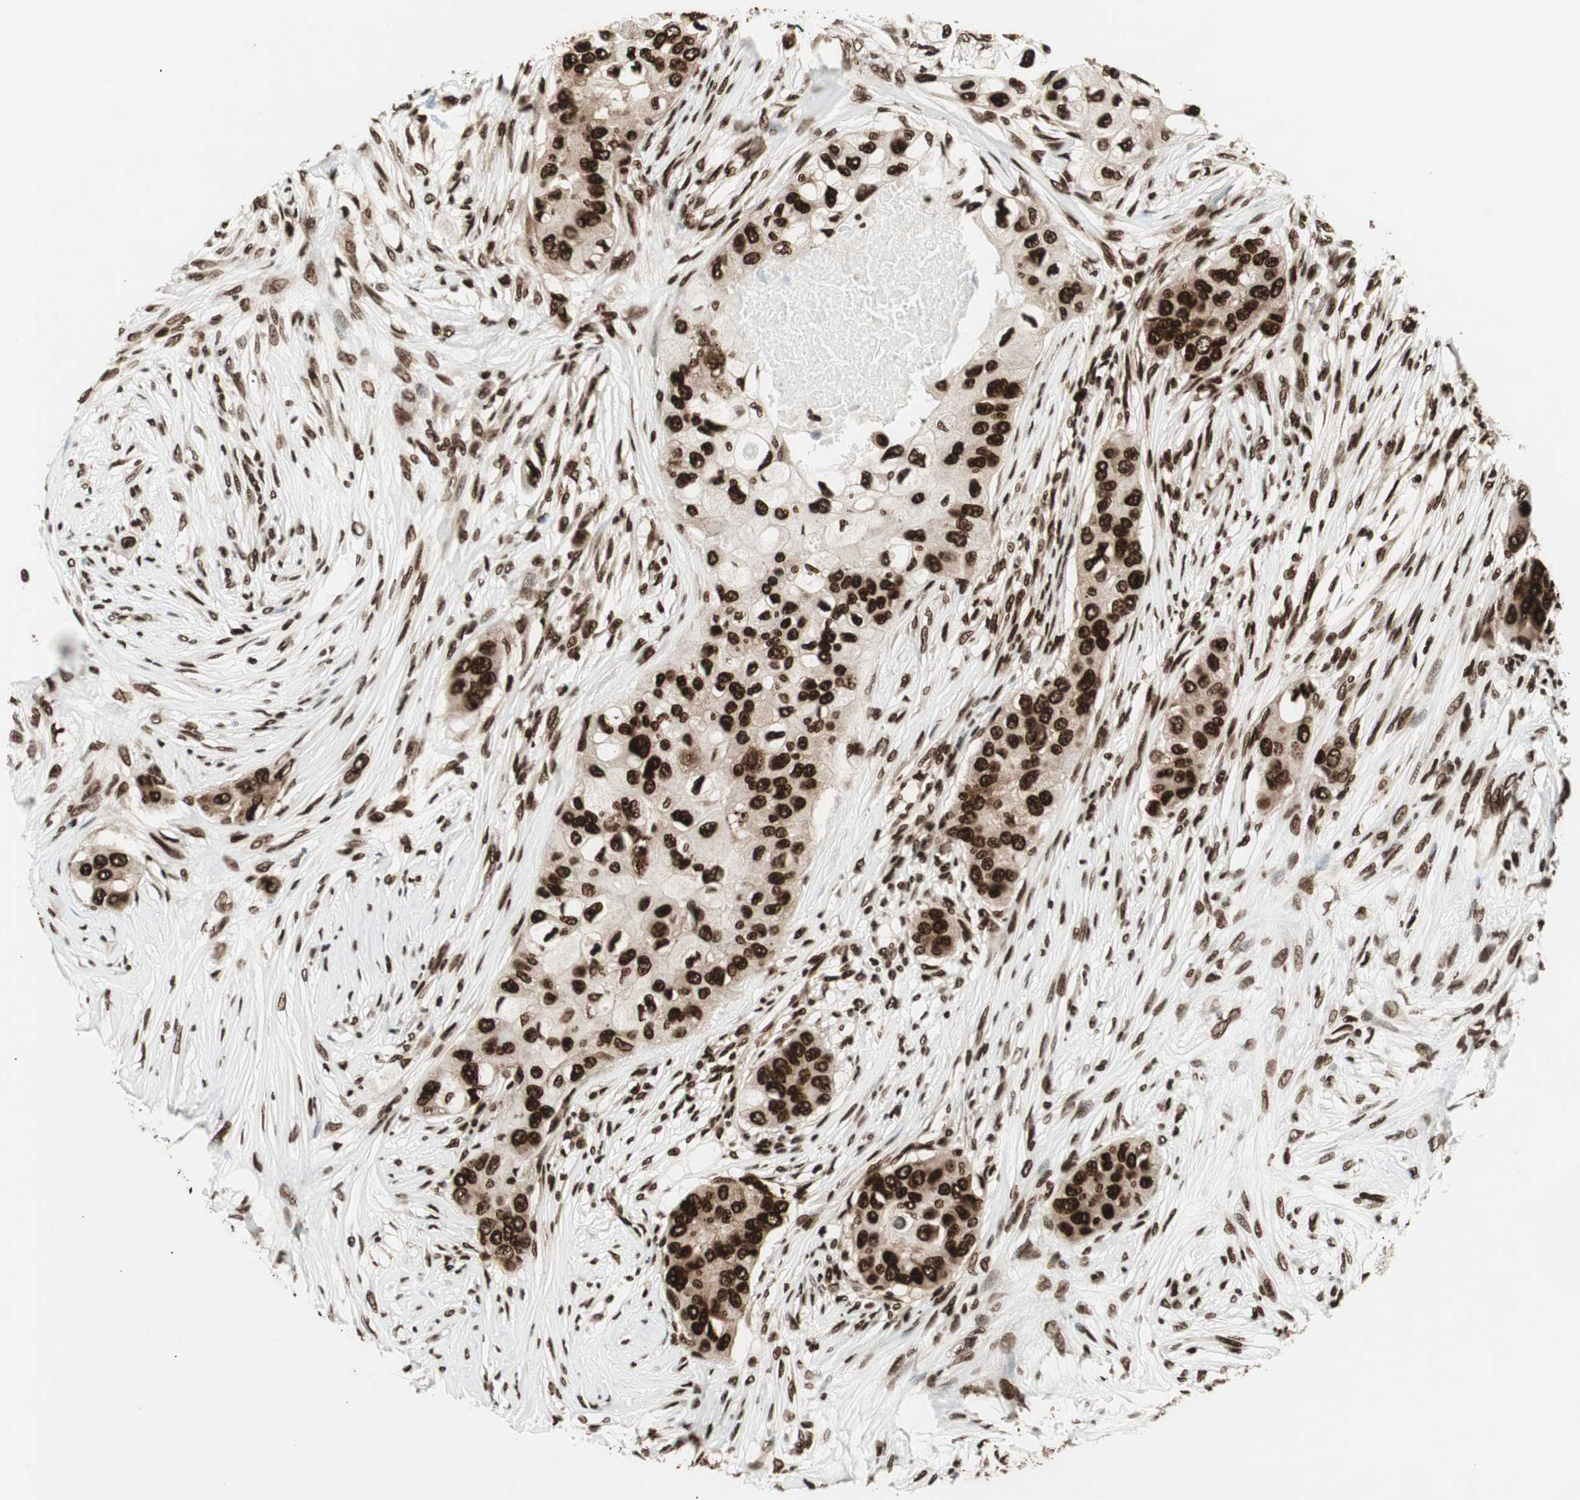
{"staining": {"intensity": "strong", "quantity": ">75%", "location": "nuclear"}, "tissue": "breast cancer", "cell_type": "Tumor cells", "image_type": "cancer", "snomed": [{"axis": "morphology", "description": "Normal tissue, NOS"}, {"axis": "morphology", "description": "Duct carcinoma"}, {"axis": "topography", "description": "Breast"}], "caption": "An image showing strong nuclear positivity in approximately >75% of tumor cells in breast cancer, as visualized by brown immunohistochemical staining.", "gene": "EWSR1", "patient": {"sex": "female", "age": 49}}